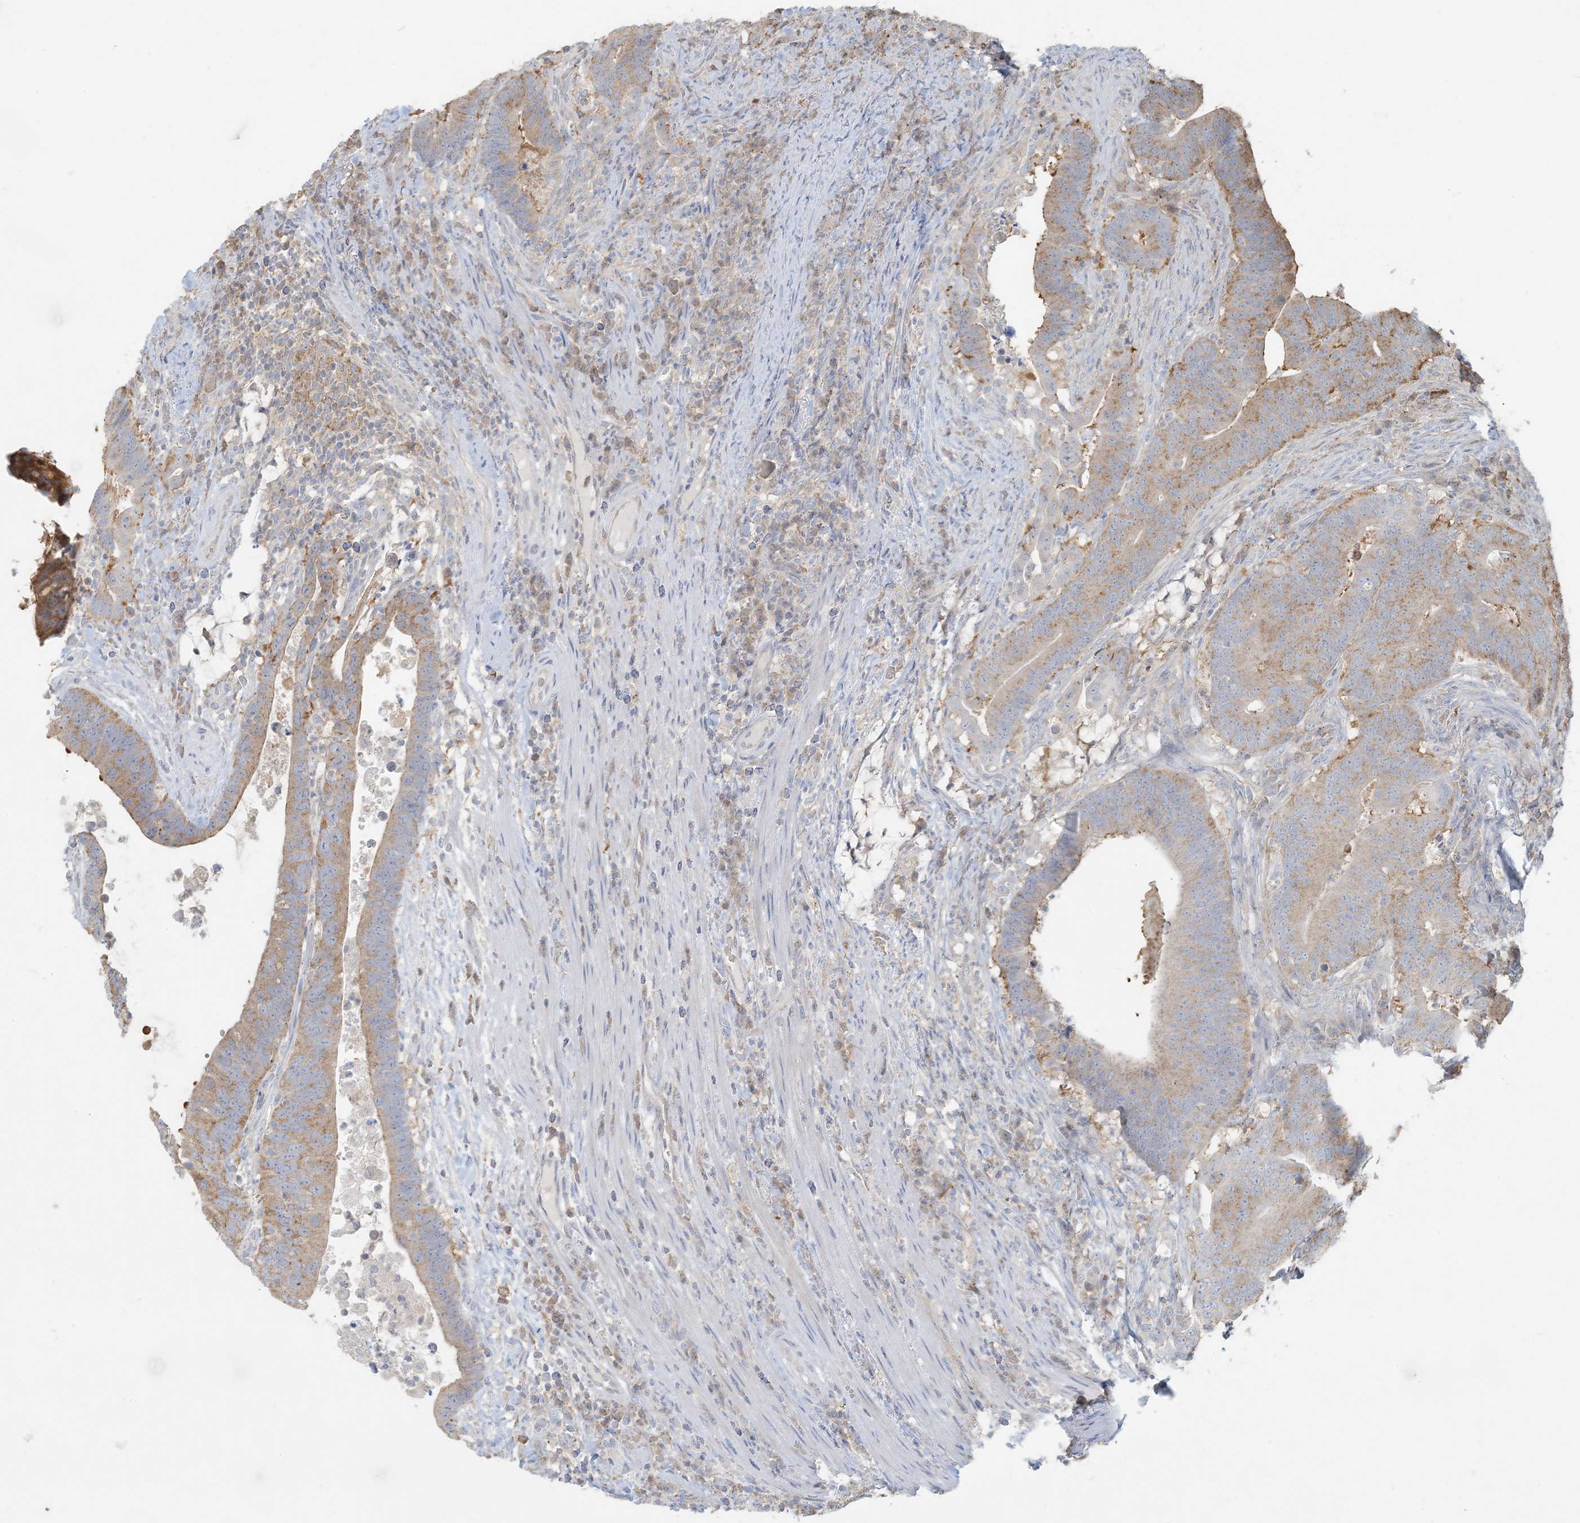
{"staining": {"intensity": "moderate", "quantity": "<25%", "location": "cytoplasmic/membranous"}, "tissue": "colorectal cancer", "cell_type": "Tumor cells", "image_type": "cancer", "snomed": [{"axis": "morphology", "description": "Adenocarcinoma, NOS"}, {"axis": "topography", "description": "Colon"}], "caption": "Protein expression analysis of human colorectal adenocarcinoma reveals moderate cytoplasmic/membranous staining in about <25% of tumor cells.", "gene": "HACL1", "patient": {"sex": "female", "age": 66}}